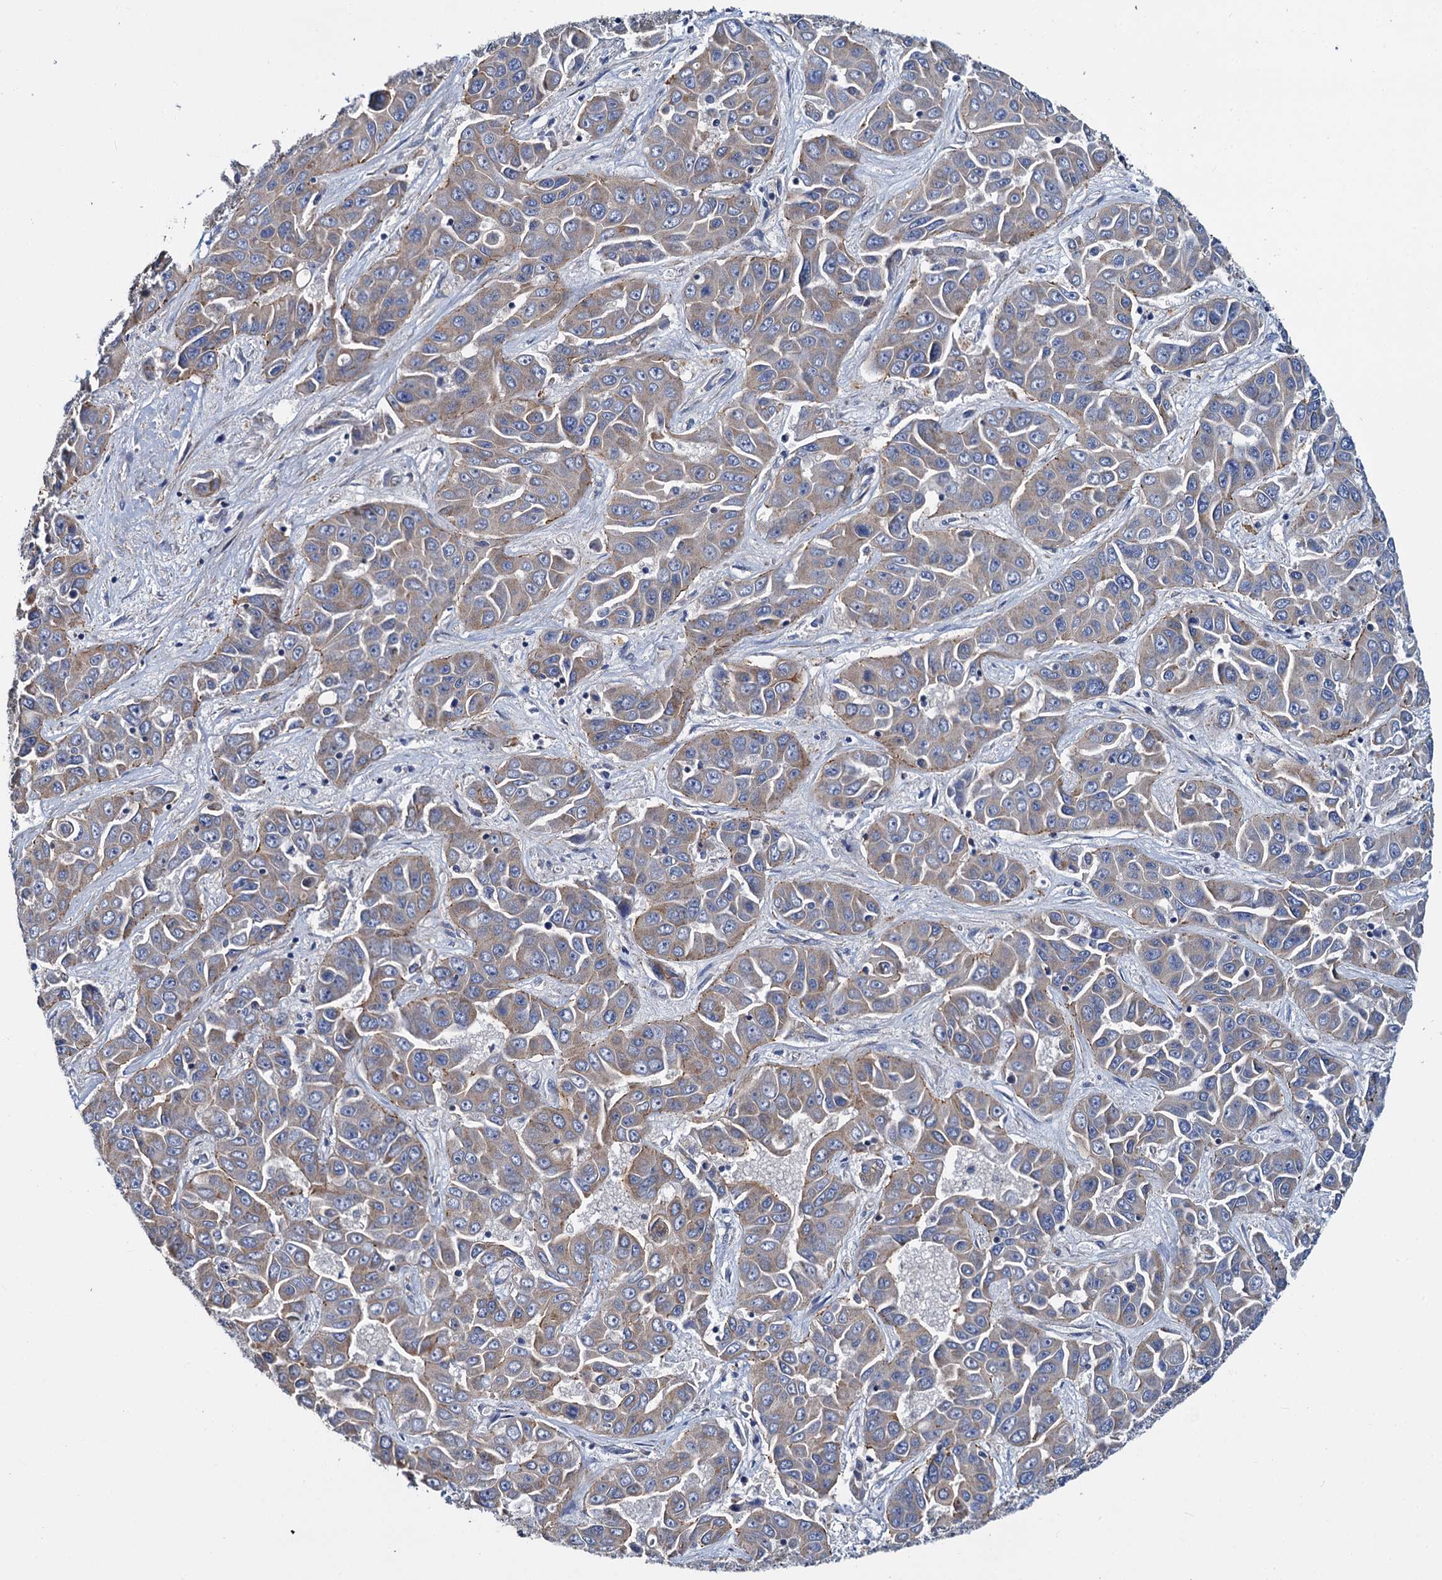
{"staining": {"intensity": "moderate", "quantity": "25%-75%", "location": "cytoplasmic/membranous"}, "tissue": "liver cancer", "cell_type": "Tumor cells", "image_type": "cancer", "snomed": [{"axis": "morphology", "description": "Cholangiocarcinoma"}, {"axis": "topography", "description": "Liver"}], "caption": "Immunohistochemistry (DAB) staining of liver cholangiocarcinoma exhibits moderate cytoplasmic/membranous protein positivity in about 25%-75% of tumor cells.", "gene": "CEP295", "patient": {"sex": "female", "age": 52}}